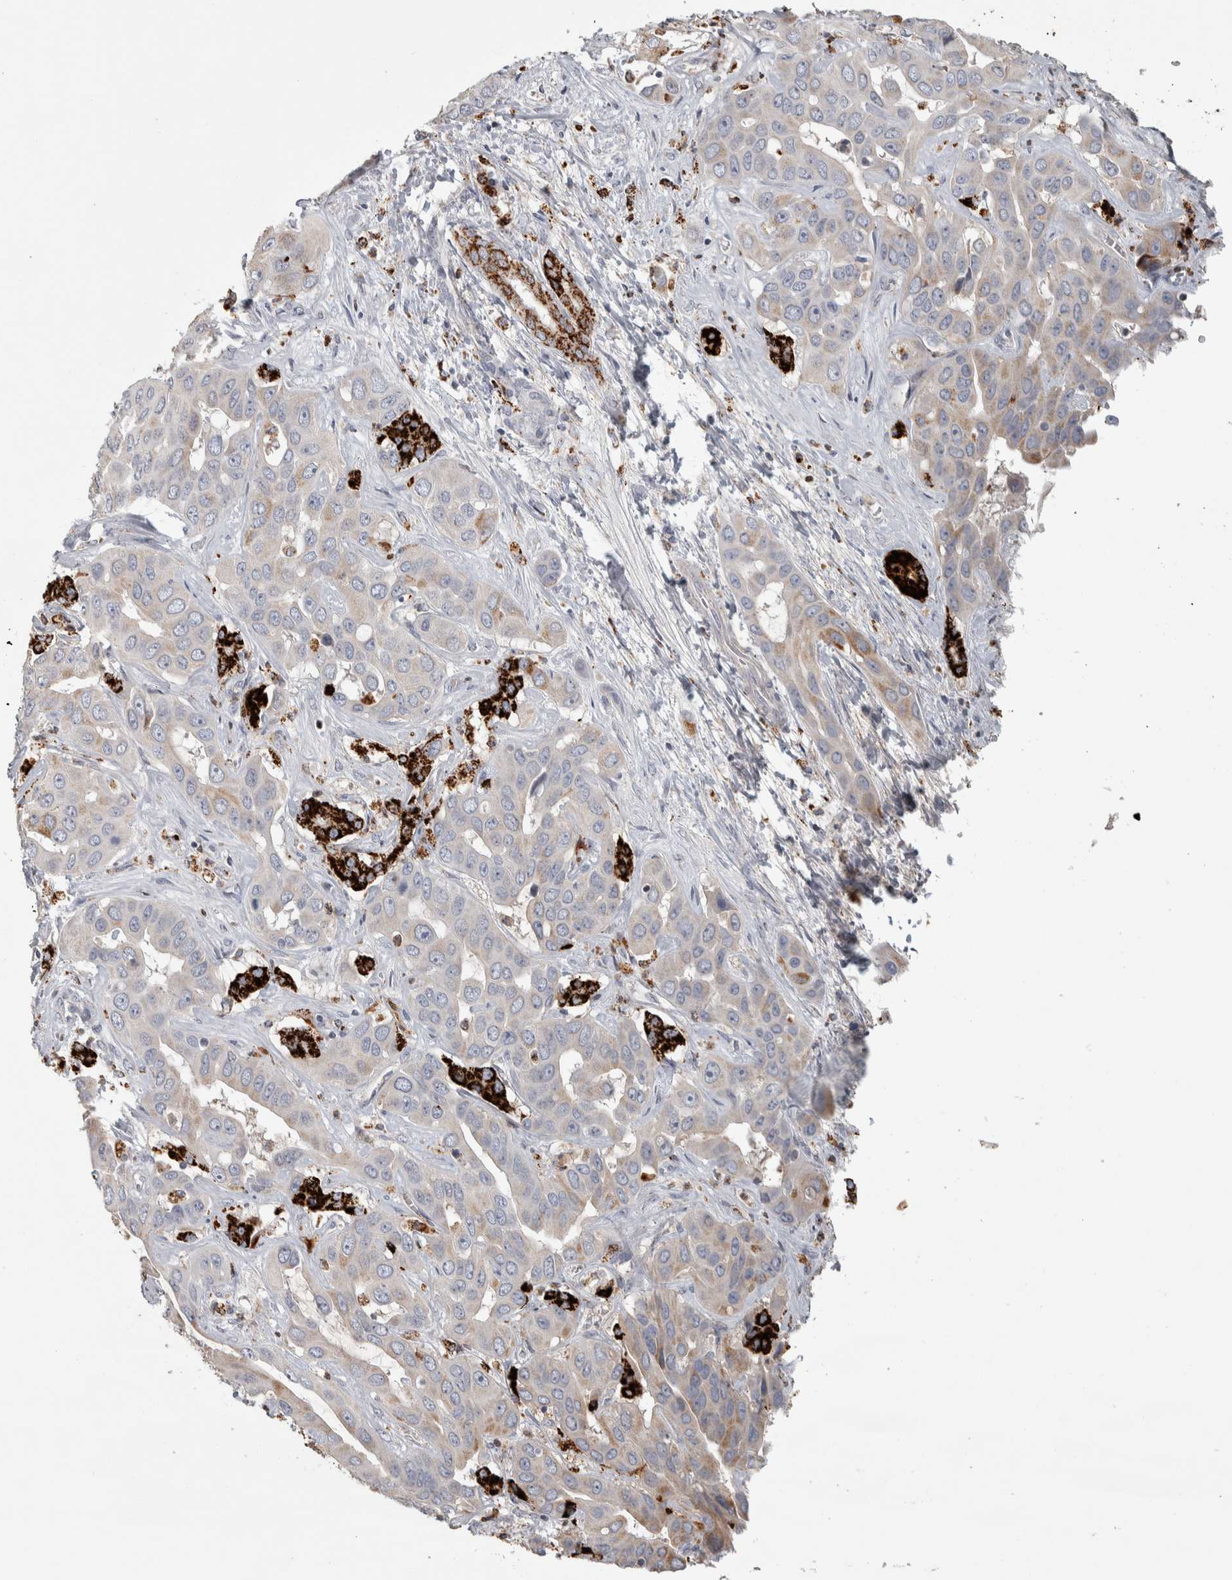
{"staining": {"intensity": "moderate", "quantity": "<25%", "location": "cytoplasmic/membranous"}, "tissue": "liver cancer", "cell_type": "Tumor cells", "image_type": "cancer", "snomed": [{"axis": "morphology", "description": "Cholangiocarcinoma"}, {"axis": "topography", "description": "Liver"}], "caption": "Liver cholangiocarcinoma was stained to show a protein in brown. There is low levels of moderate cytoplasmic/membranous expression in approximately <25% of tumor cells. (DAB (3,3'-diaminobenzidine) IHC with brightfield microscopy, high magnification).", "gene": "FAM78A", "patient": {"sex": "female", "age": 52}}